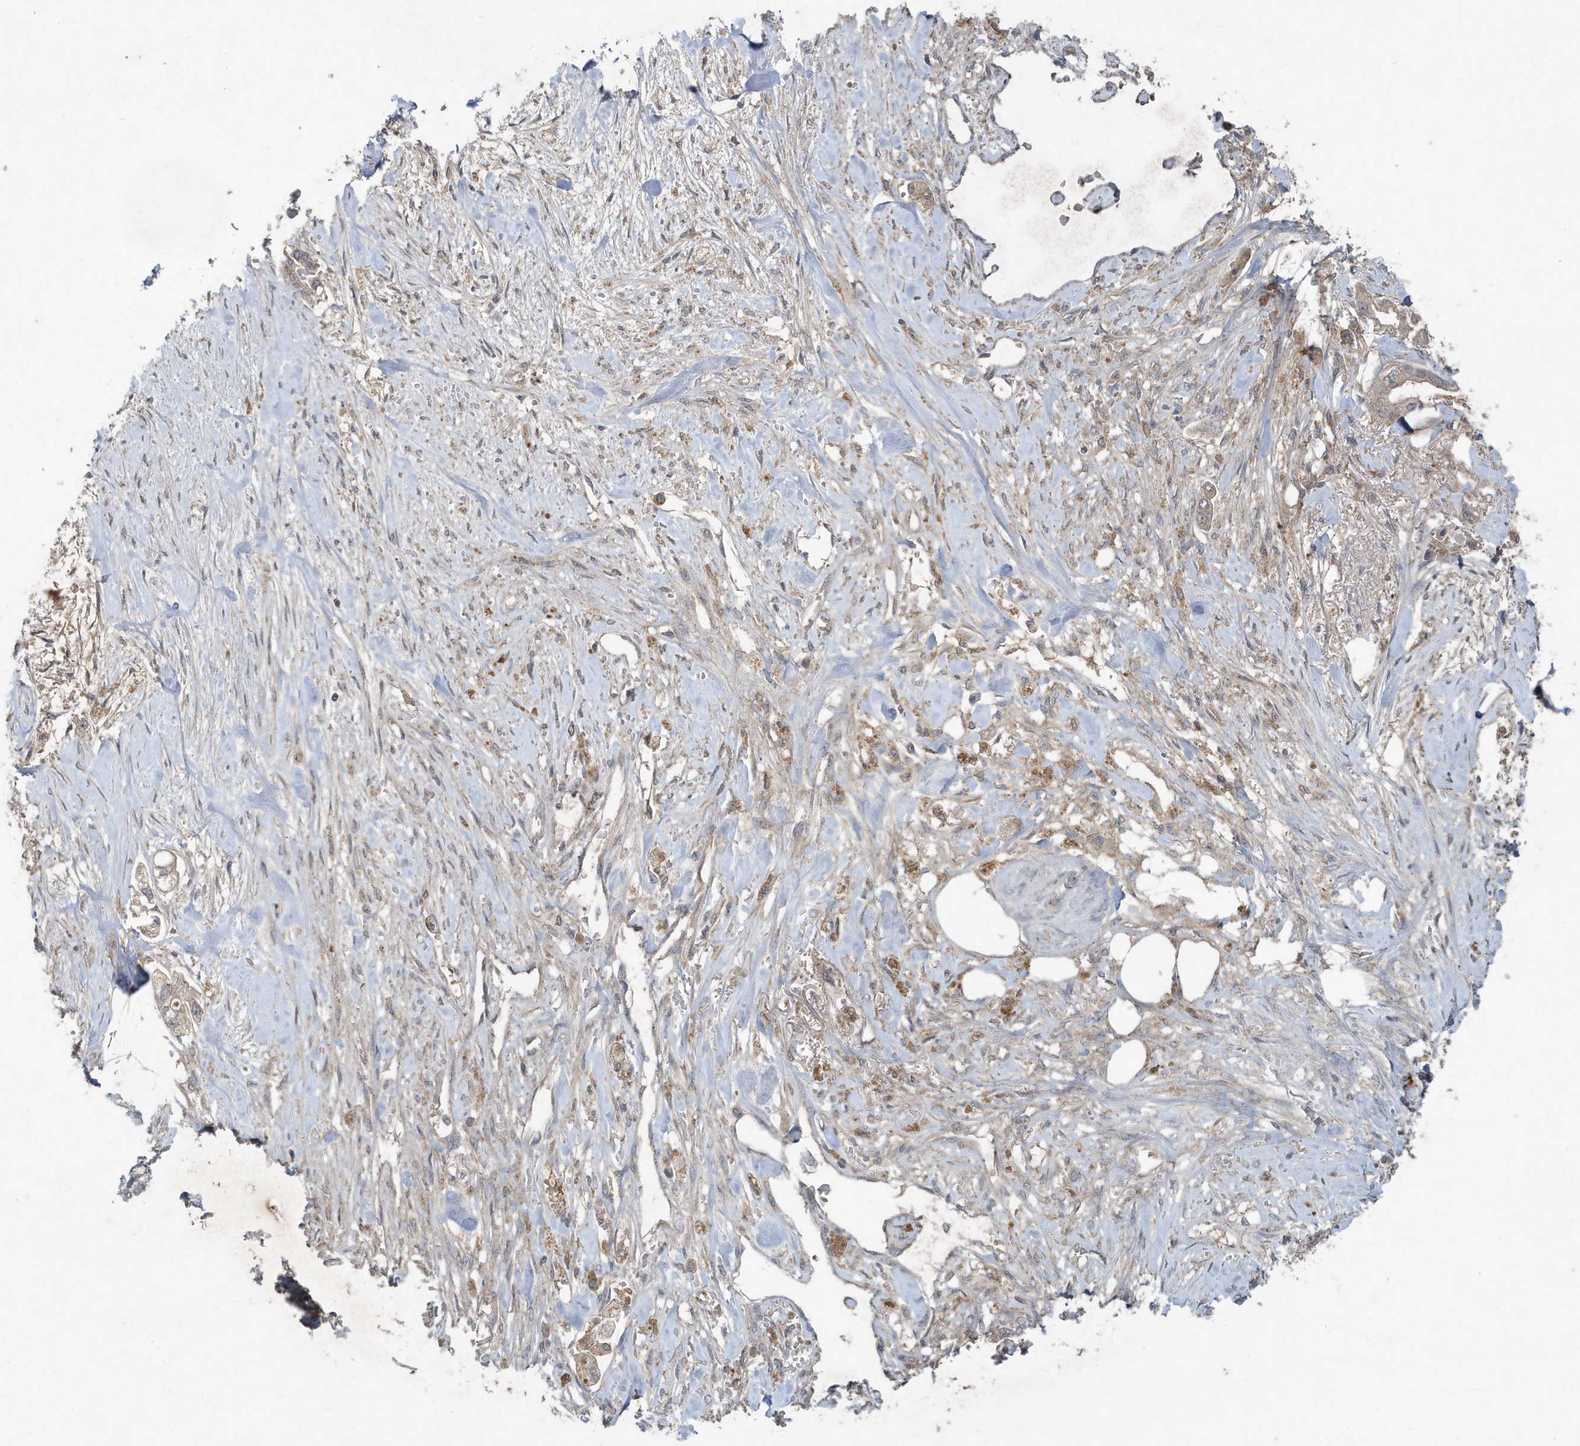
{"staining": {"intensity": "weak", "quantity": ">75%", "location": "cytoplasmic/membranous"}, "tissue": "stomach cancer", "cell_type": "Tumor cells", "image_type": "cancer", "snomed": [{"axis": "morphology", "description": "Adenocarcinoma, NOS"}, {"axis": "topography", "description": "Stomach"}], "caption": "A high-resolution histopathology image shows immunohistochemistry (IHC) staining of stomach adenocarcinoma, which demonstrates weak cytoplasmic/membranous positivity in about >75% of tumor cells. (brown staining indicates protein expression, while blue staining denotes nuclei).", "gene": "C1RL", "patient": {"sex": "male", "age": 62}}